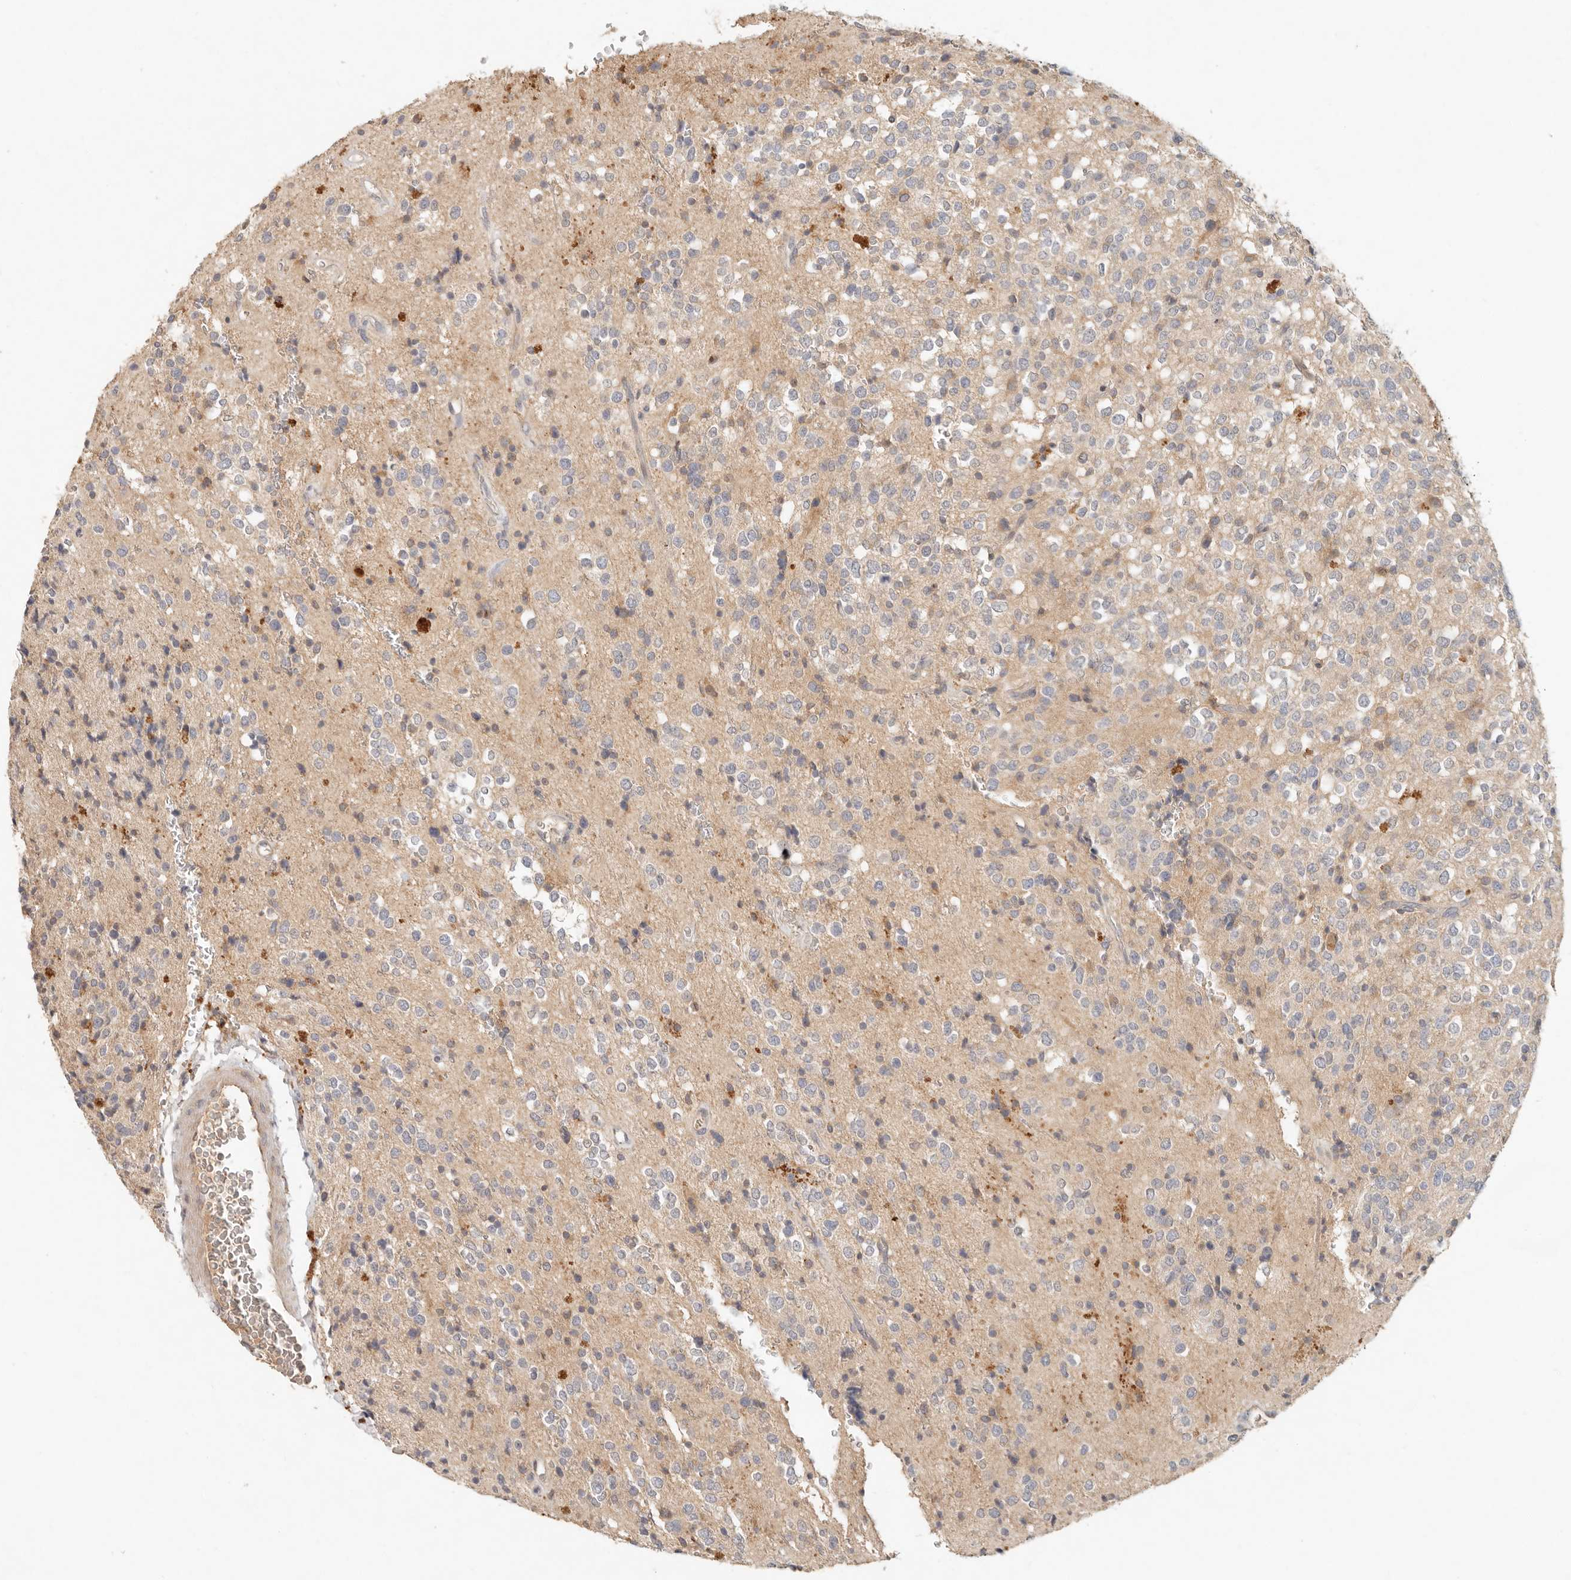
{"staining": {"intensity": "negative", "quantity": "none", "location": "none"}, "tissue": "glioma", "cell_type": "Tumor cells", "image_type": "cancer", "snomed": [{"axis": "morphology", "description": "Glioma, malignant, High grade"}, {"axis": "topography", "description": "Brain"}], "caption": "Tumor cells show no significant positivity in malignant high-grade glioma. The staining is performed using DAB (3,3'-diaminobenzidine) brown chromogen with nuclei counter-stained in using hematoxylin.", "gene": "ARHGEF10L", "patient": {"sex": "male", "age": 34}}